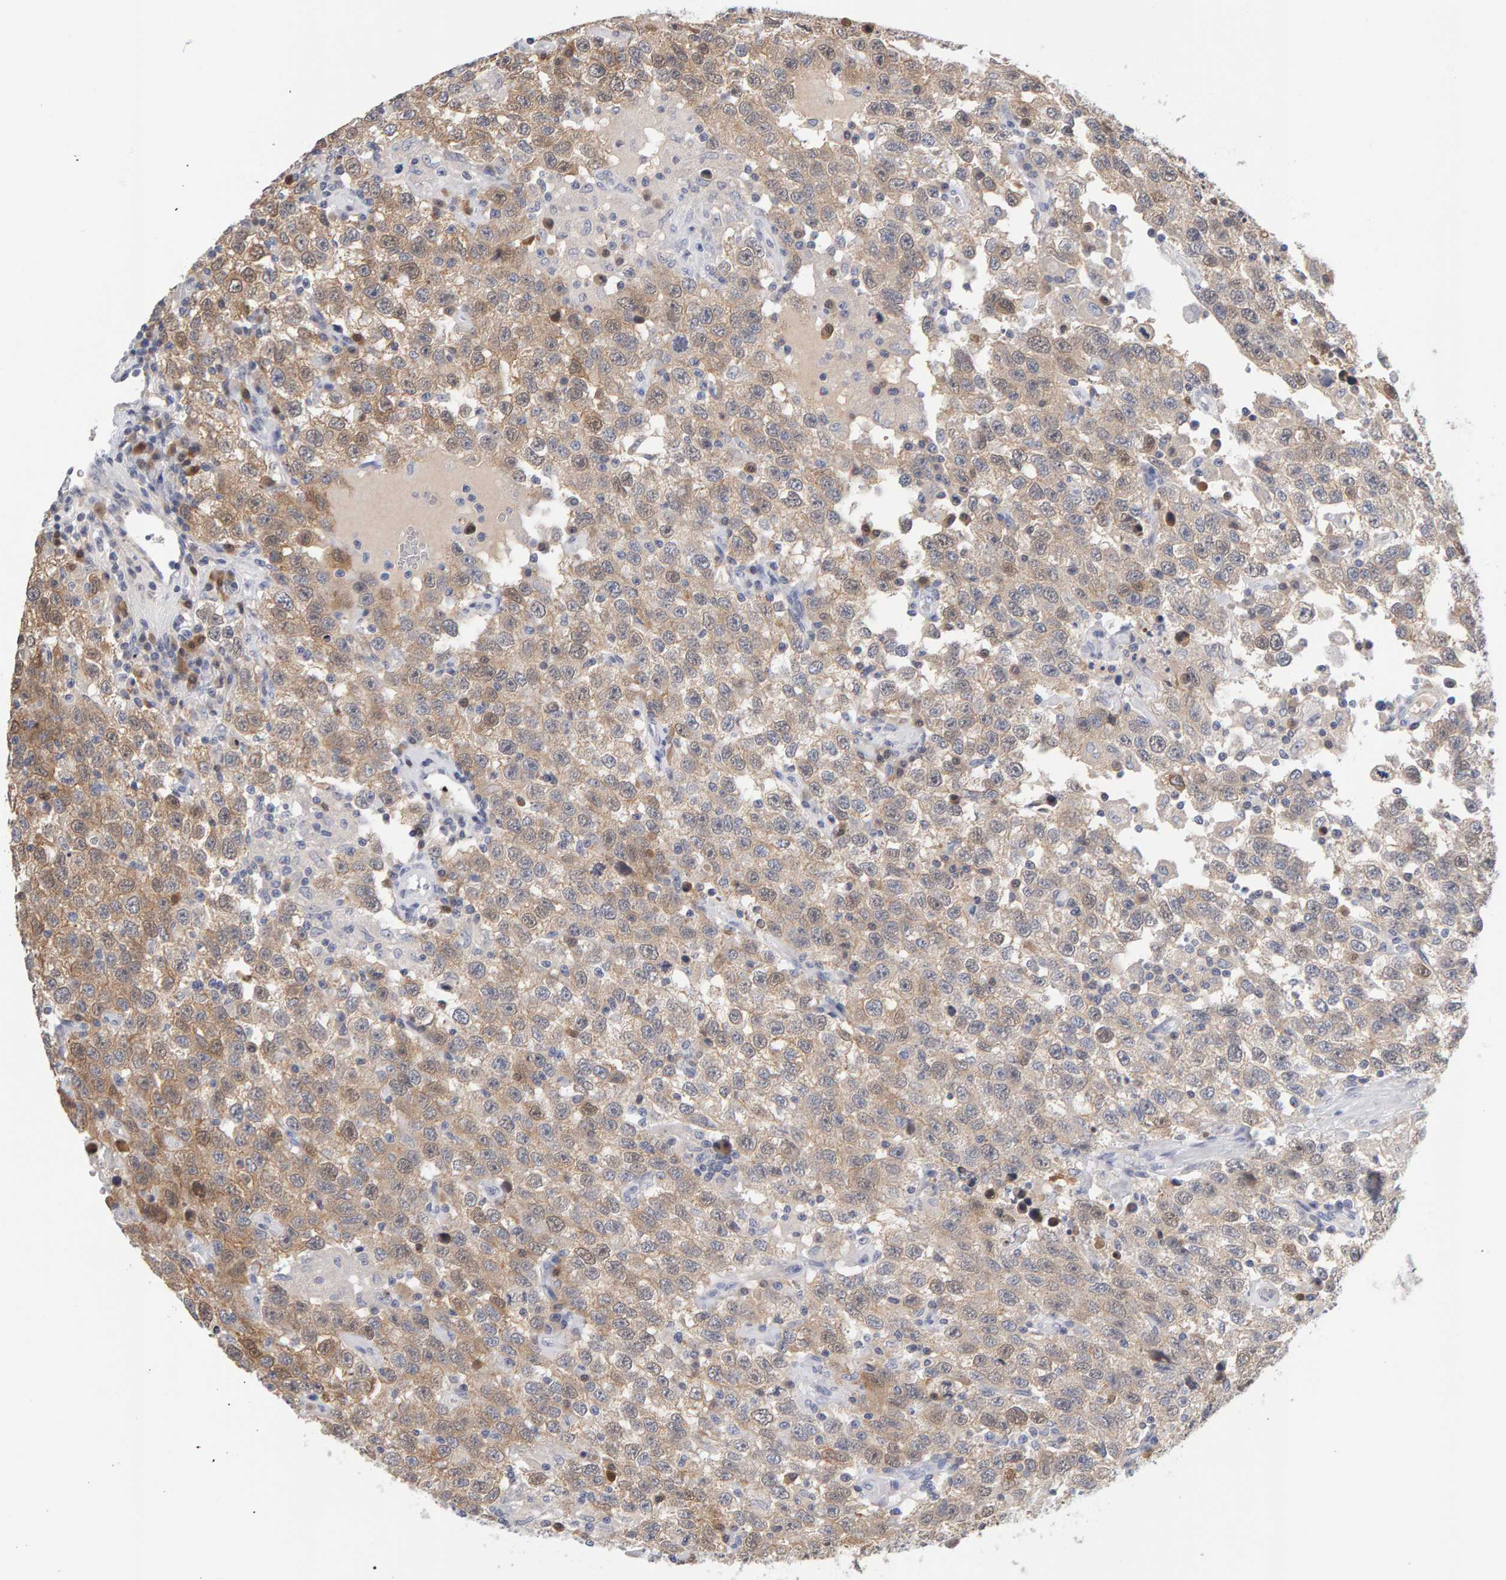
{"staining": {"intensity": "weak", "quantity": ">75%", "location": "cytoplasmic/membranous"}, "tissue": "testis cancer", "cell_type": "Tumor cells", "image_type": "cancer", "snomed": [{"axis": "morphology", "description": "Seminoma, NOS"}, {"axis": "topography", "description": "Testis"}], "caption": "Tumor cells show low levels of weak cytoplasmic/membranous staining in approximately >75% of cells in testis seminoma. (DAB (3,3'-diaminobenzidine) IHC with brightfield microscopy, high magnification).", "gene": "CTH", "patient": {"sex": "male", "age": 41}}